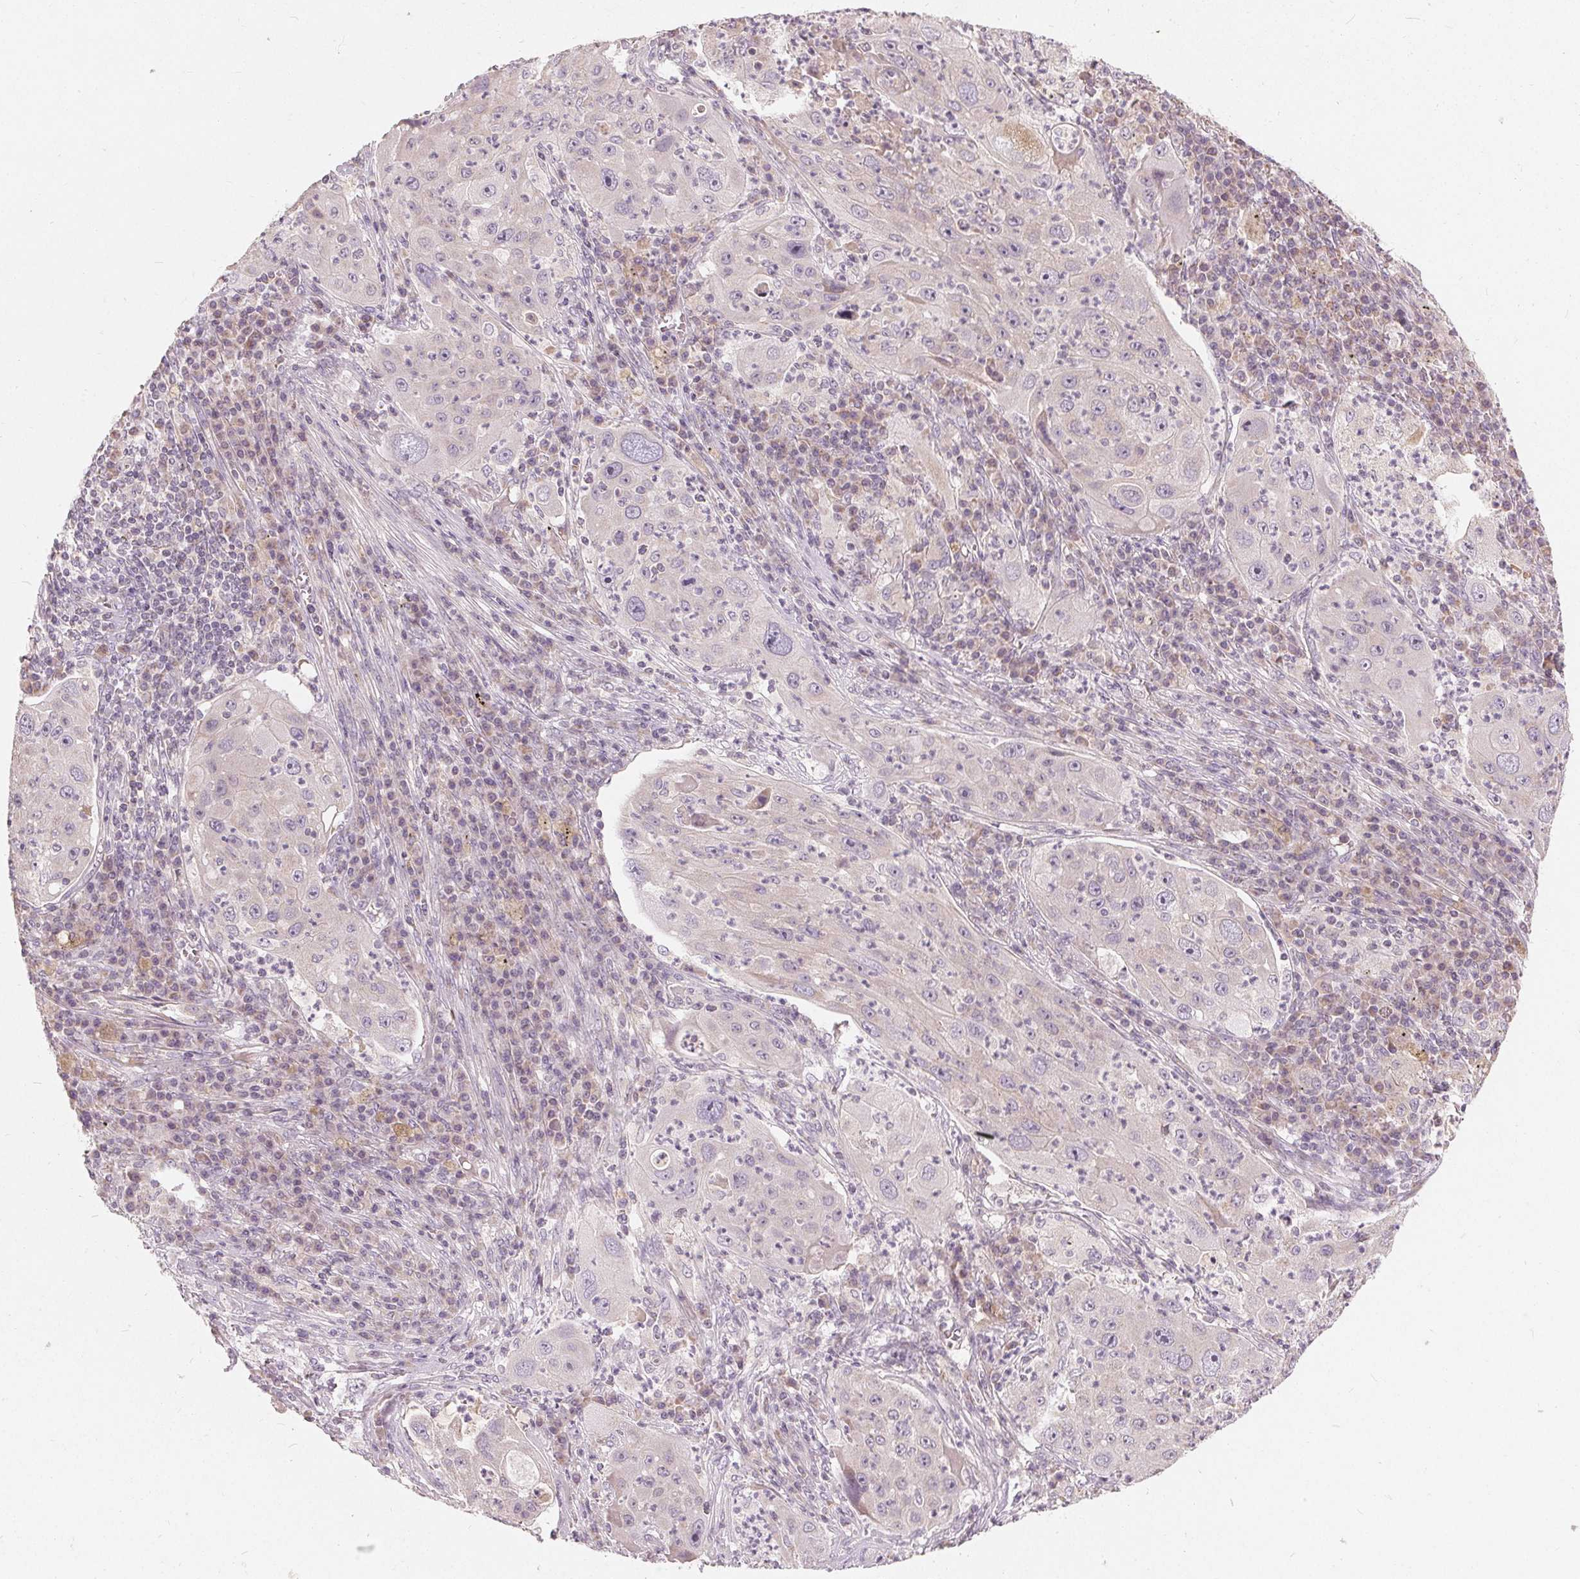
{"staining": {"intensity": "negative", "quantity": "none", "location": "none"}, "tissue": "lung cancer", "cell_type": "Tumor cells", "image_type": "cancer", "snomed": [{"axis": "morphology", "description": "Squamous cell carcinoma, NOS"}, {"axis": "topography", "description": "Lung"}], "caption": "Immunohistochemical staining of human lung cancer displays no significant positivity in tumor cells. (Brightfield microscopy of DAB (3,3'-diaminobenzidine) immunohistochemistry (IHC) at high magnification).", "gene": "TRIM60", "patient": {"sex": "female", "age": 59}}